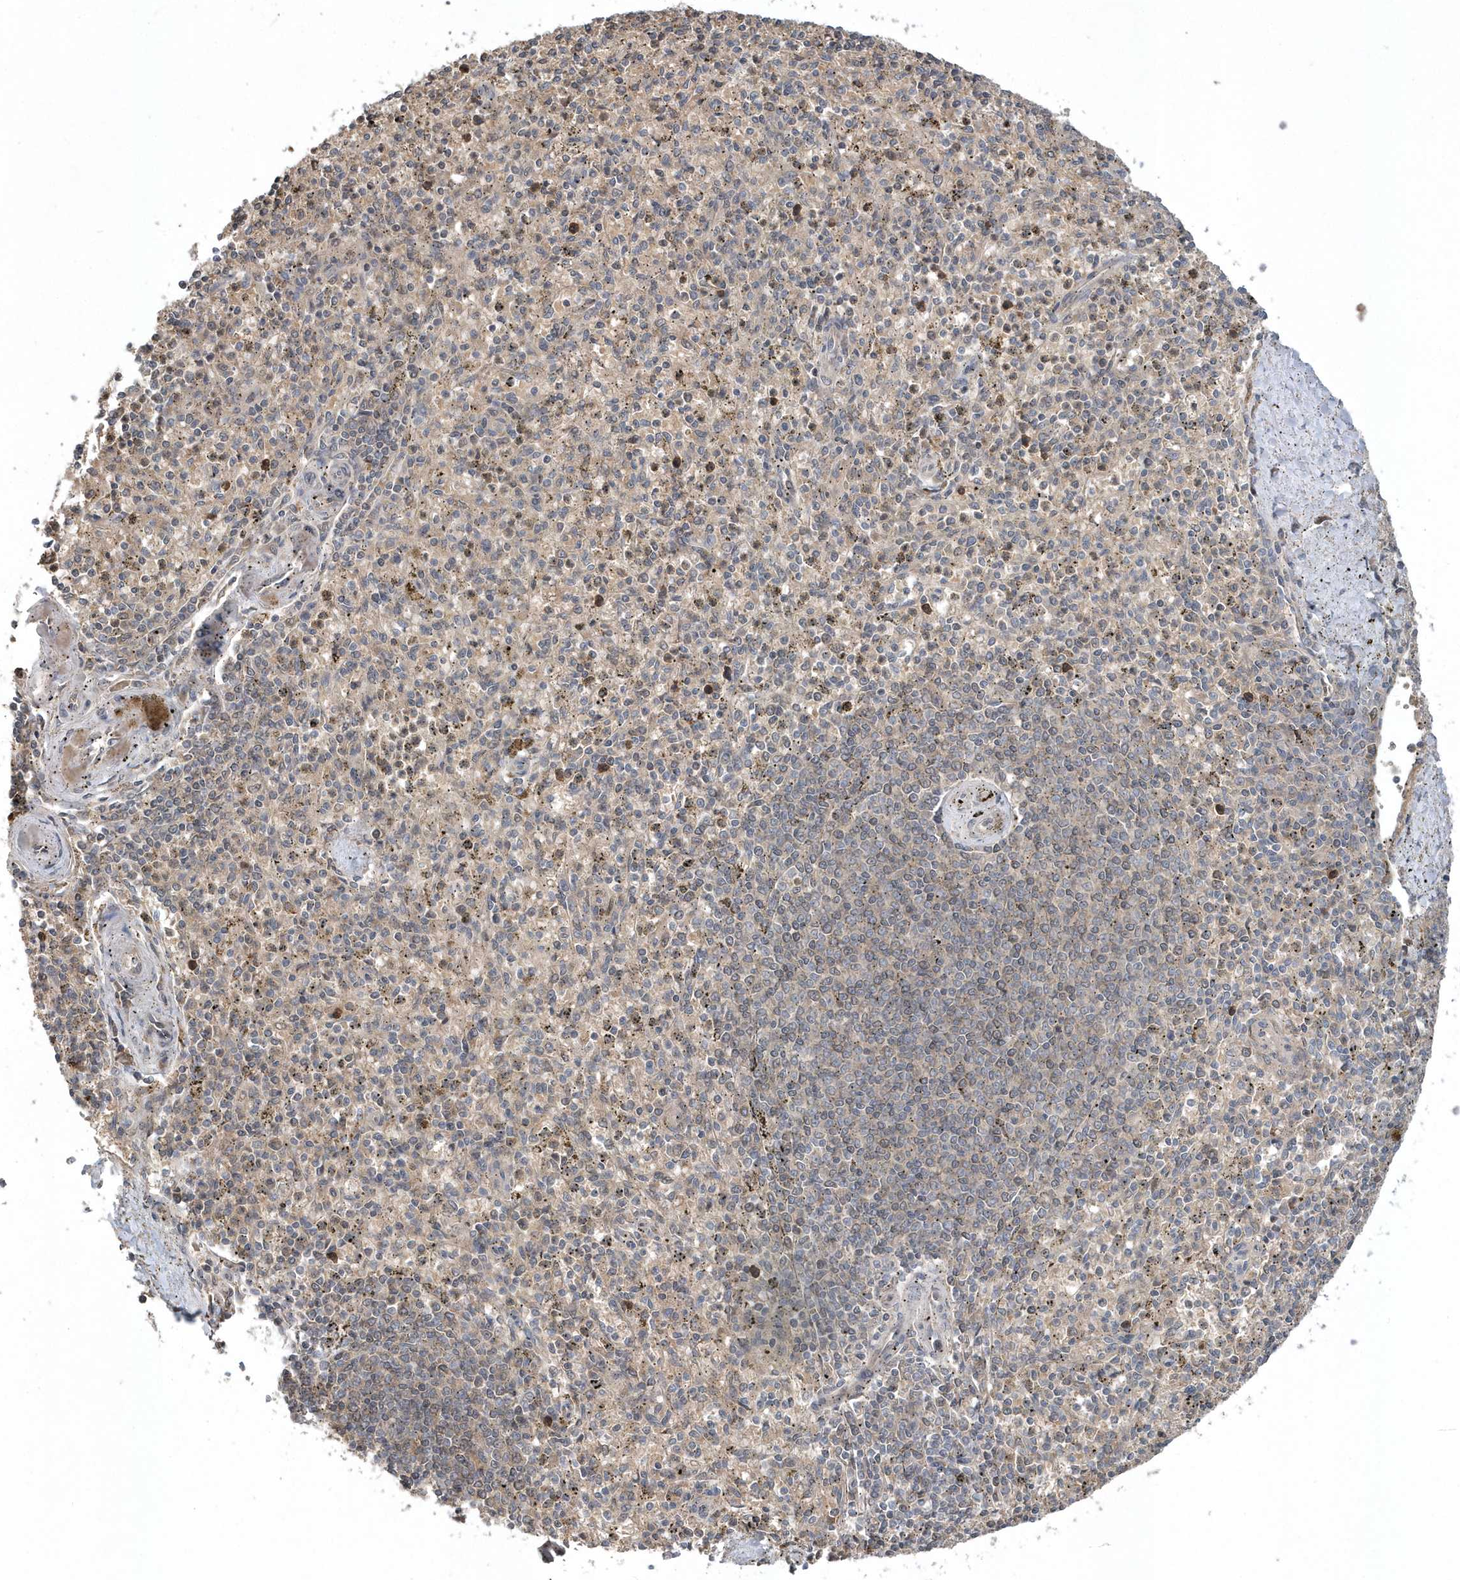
{"staining": {"intensity": "weak", "quantity": "<25%", "location": "cytoplasmic/membranous"}, "tissue": "spleen", "cell_type": "Cells in red pulp", "image_type": "normal", "snomed": [{"axis": "morphology", "description": "Normal tissue, NOS"}, {"axis": "topography", "description": "Spleen"}], "caption": "This is a micrograph of immunohistochemistry (IHC) staining of unremarkable spleen, which shows no expression in cells in red pulp. The staining is performed using DAB brown chromogen with nuclei counter-stained in using hematoxylin.", "gene": "HMGCS1", "patient": {"sex": "male", "age": 72}}